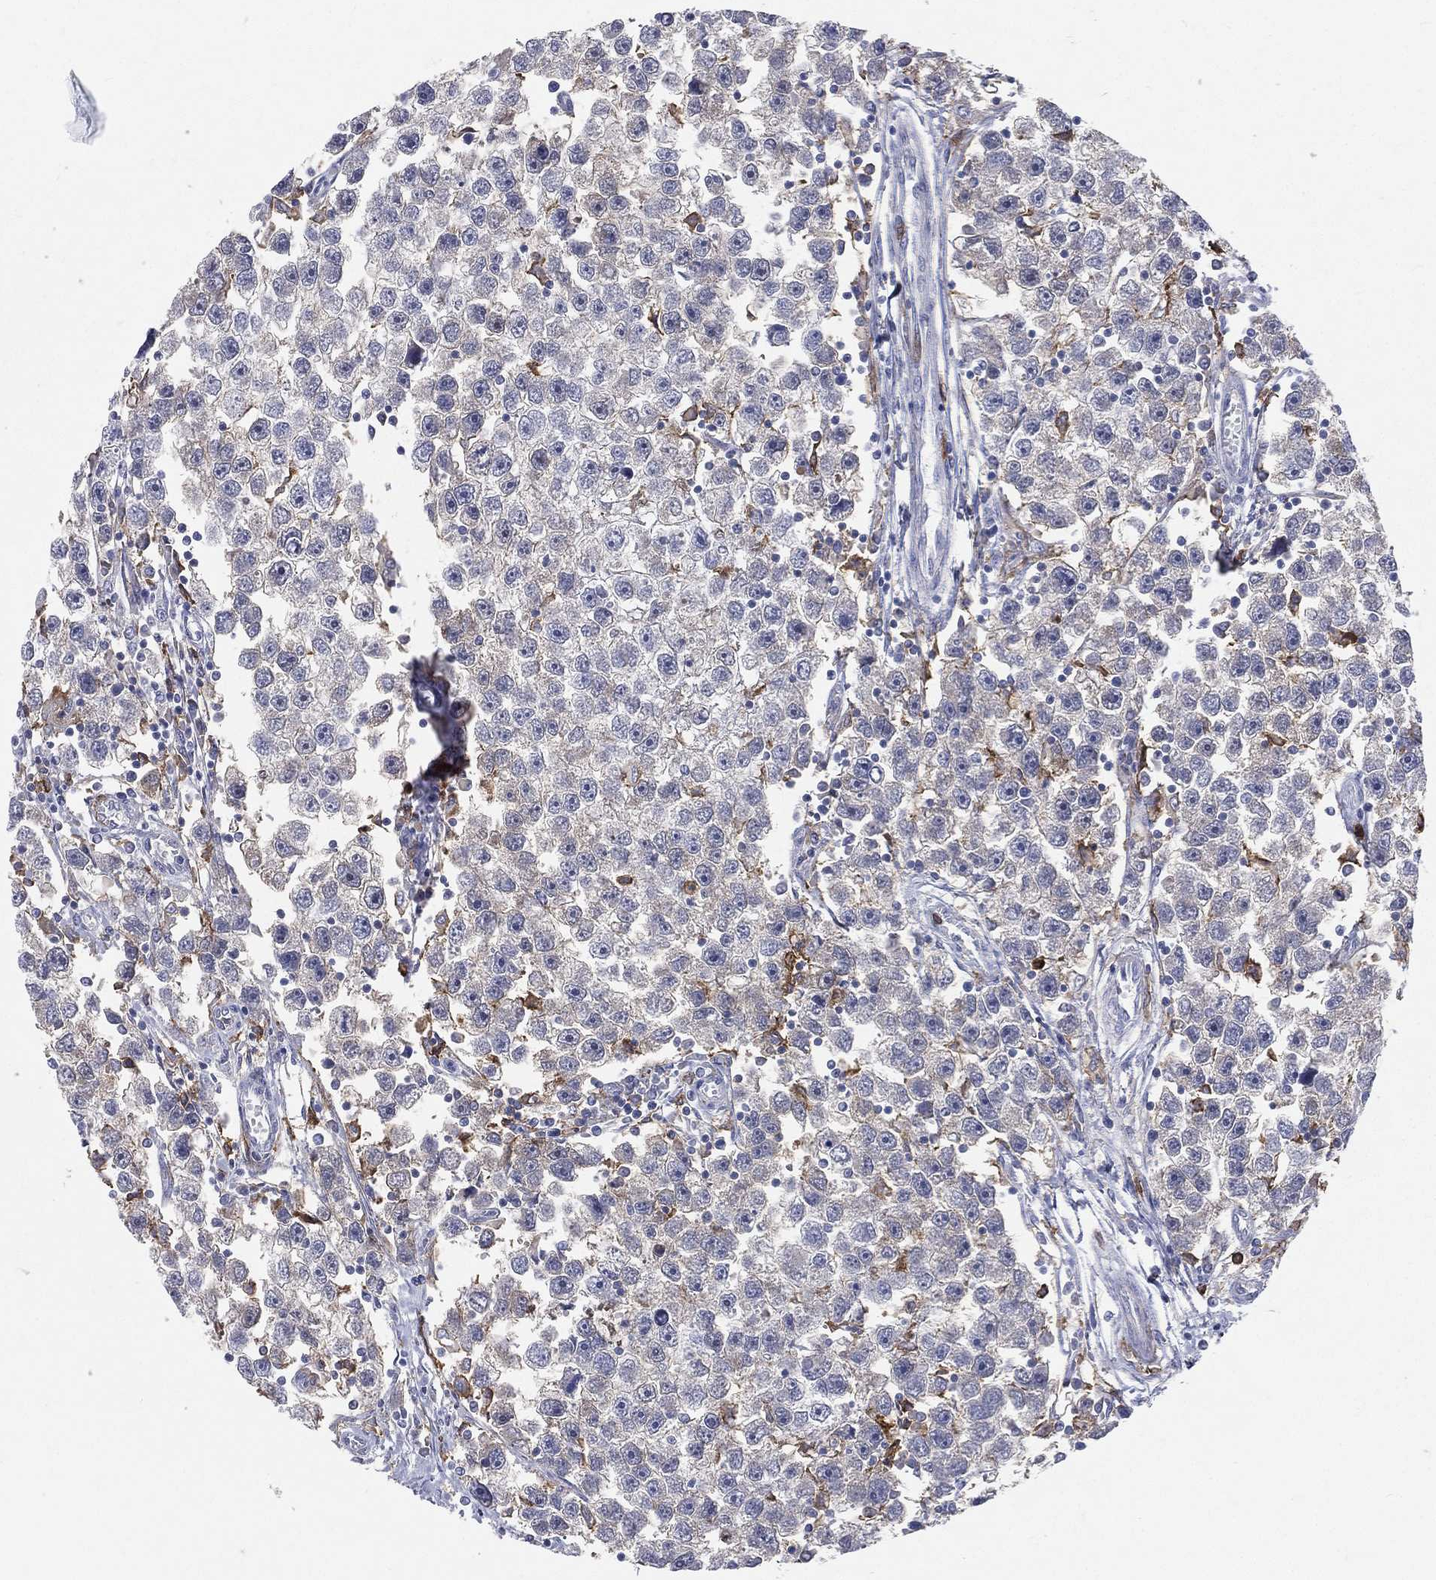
{"staining": {"intensity": "negative", "quantity": "none", "location": "none"}, "tissue": "testis cancer", "cell_type": "Tumor cells", "image_type": "cancer", "snomed": [{"axis": "morphology", "description": "Seminoma, NOS"}, {"axis": "topography", "description": "Testis"}], "caption": "DAB (3,3'-diaminobenzidine) immunohistochemical staining of testis cancer reveals no significant positivity in tumor cells.", "gene": "CD33", "patient": {"sex": "male", "age": 30}}